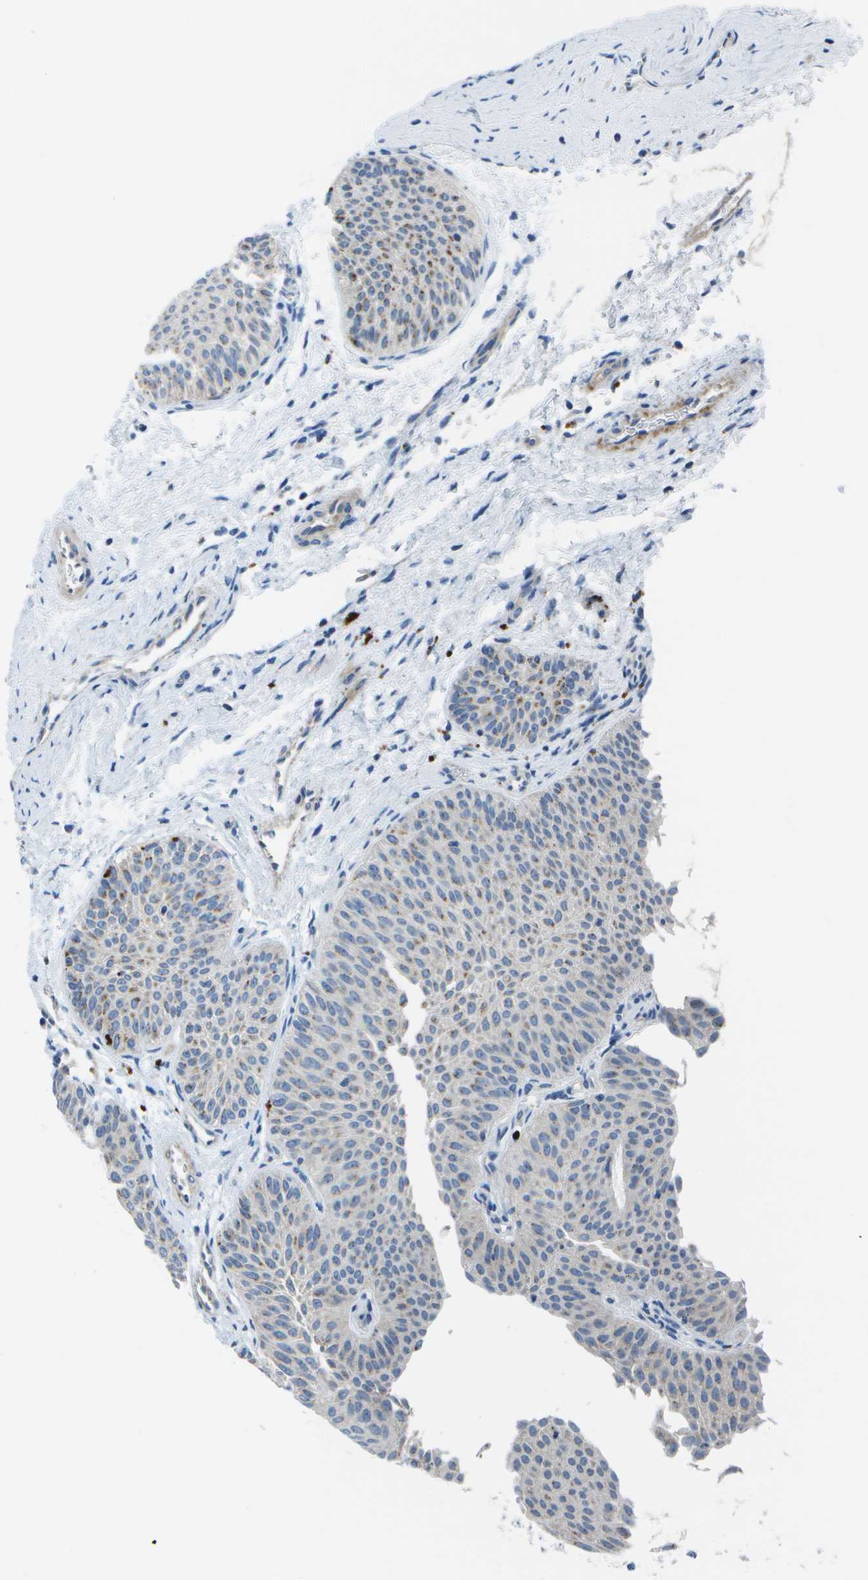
{"staining": {"intensity": "negative", "quantity": "none", "location": "none"}, "tissue": "urothelial cancer", "cell_type": "Tumor cells", "image_type": "cancer", "snomed": [{"axis": "morphology", "description": "Urothelial carcinoma, Low grade"}, {"axis": "topography", "description": "Urinary bladder"}], "caption": "Immunohistochemistry (IHC) of urothelial cancer reveals no staining in tumor cells.", "gene": "DCT", "patient": {"sex": "female", "age": 60}}